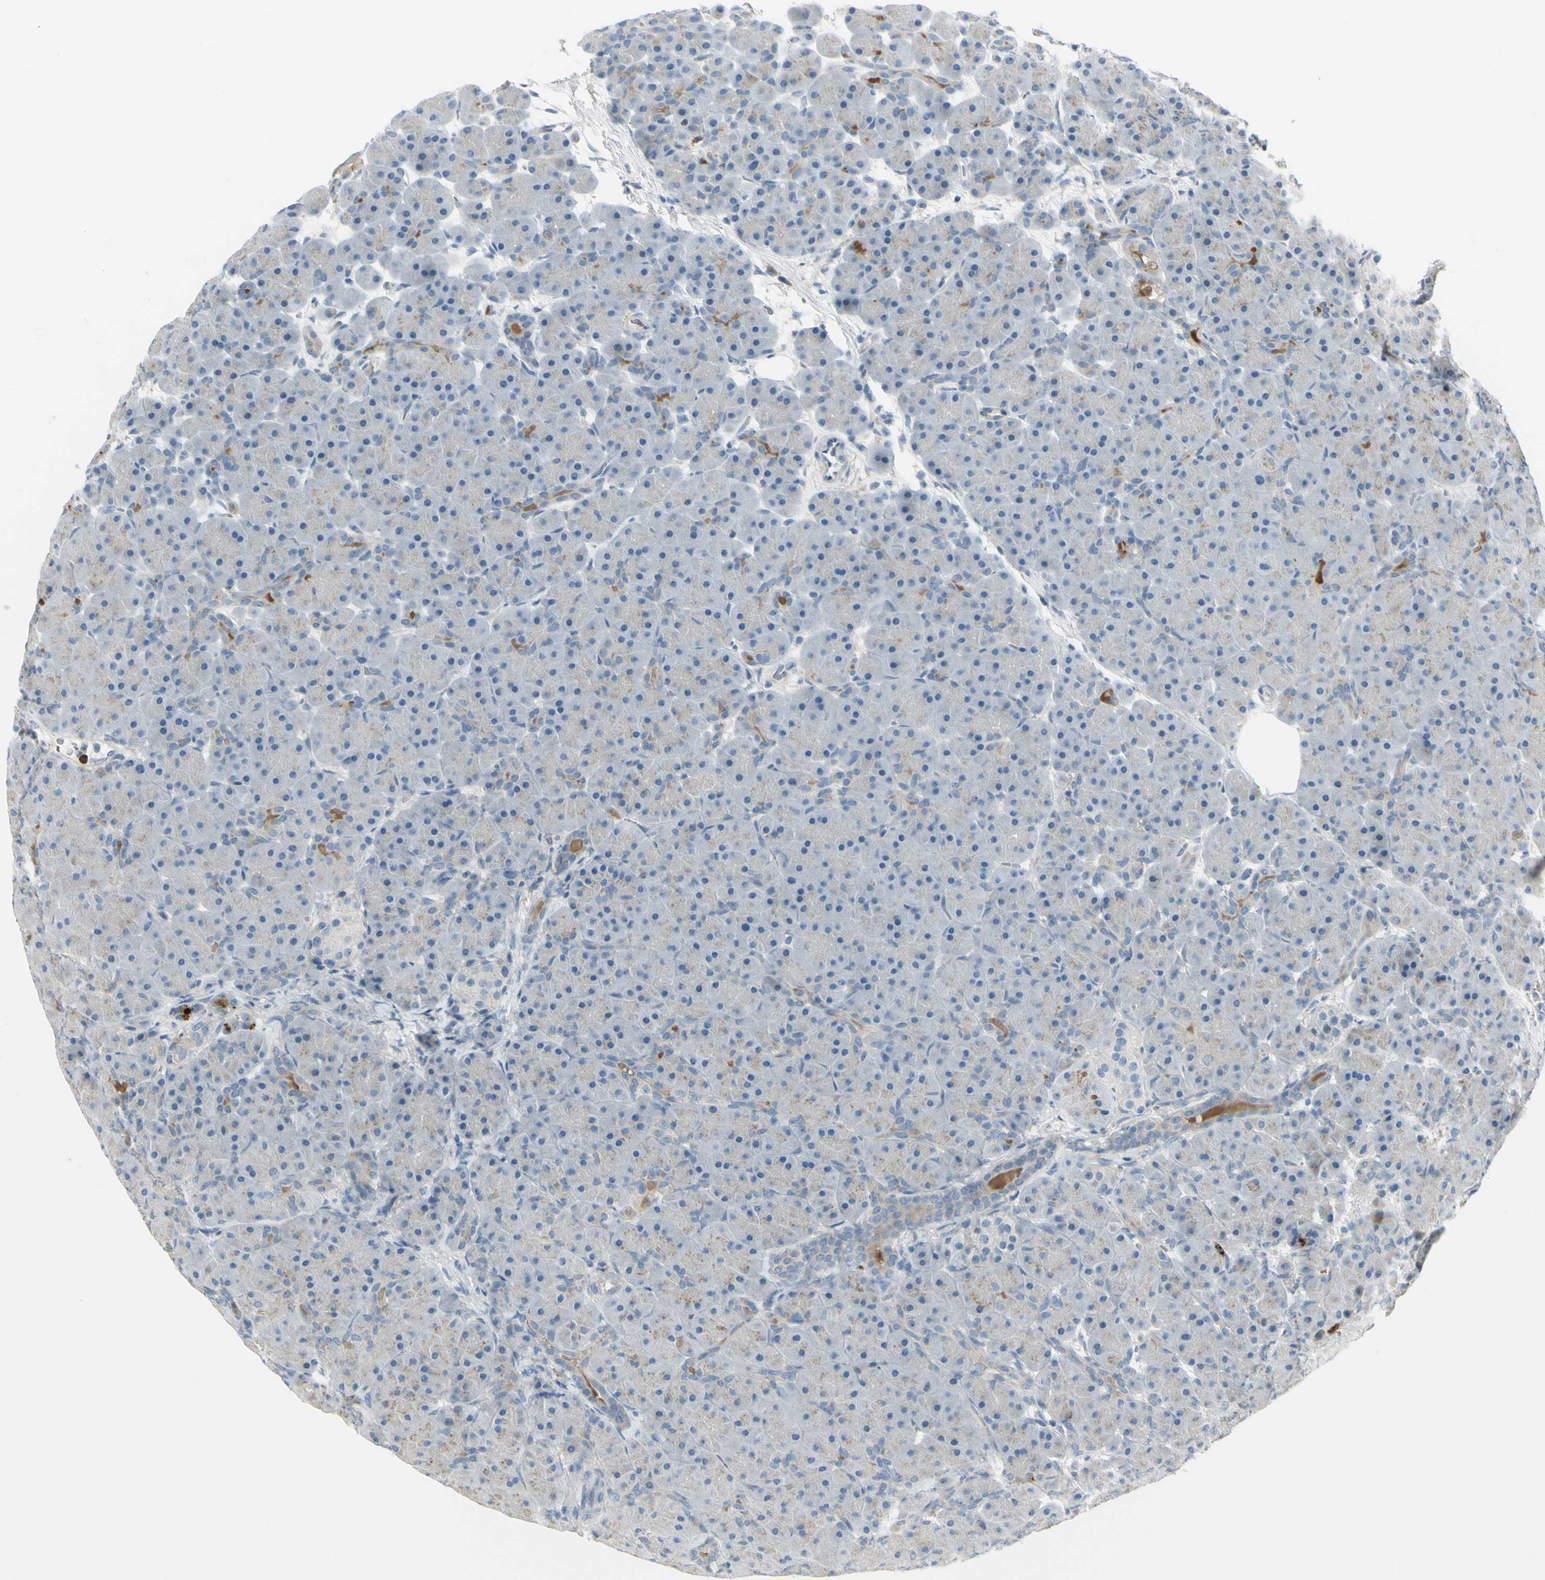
{"staining": {"intensity": "moderate", "quantity": "<25%", "location": "cytoplasmic/membranous"}, "tissue": "pancreas", "cell_type": "Exocrine glandular cells", "image_type": "normal", "snomed": [{"axis": "morphology", "description": "Normal tissue, NOS"}, {"axis": "topography", "description": "Pancreas"}], "caption": "Exocrine glandular cells demonstrate low levels of moderate cytoplasmic/membranous positivity in approximately <25% of cells in unremarkable human pancreas.", "gene": "CCNB2", "patient": {"sex": "male", "age": 66}}